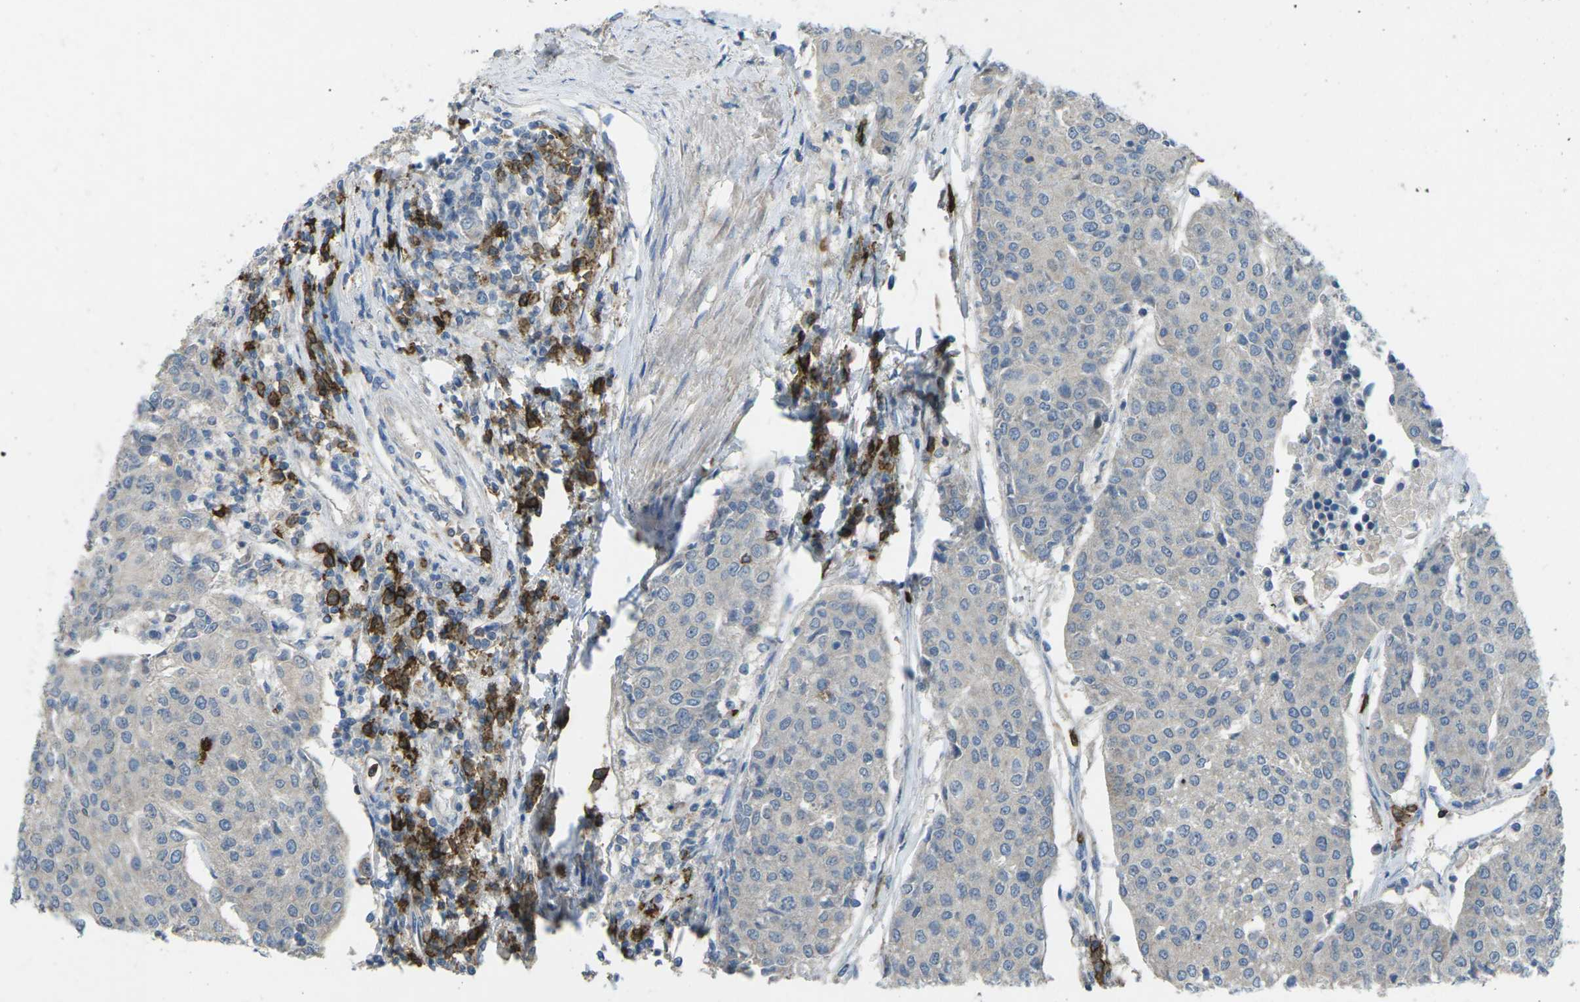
{"staining": {"intensity": "negative", "quantity": "none", "location": "none"}, "tissue": "urothelial cancer", "cell_type": "Tumor cells", "image_type": "cancer", "snomed": [{"axis": "morphology", "description": "Urothelial carcinoma, High grade"}, {"axis": "topography", "description": "Urinary bladder"}], "caption": "Tumor cells are negative for brown protein staining in urothelial cancer.", "gene": "CD19", "patient": {"sex": "female", "age": 85}}